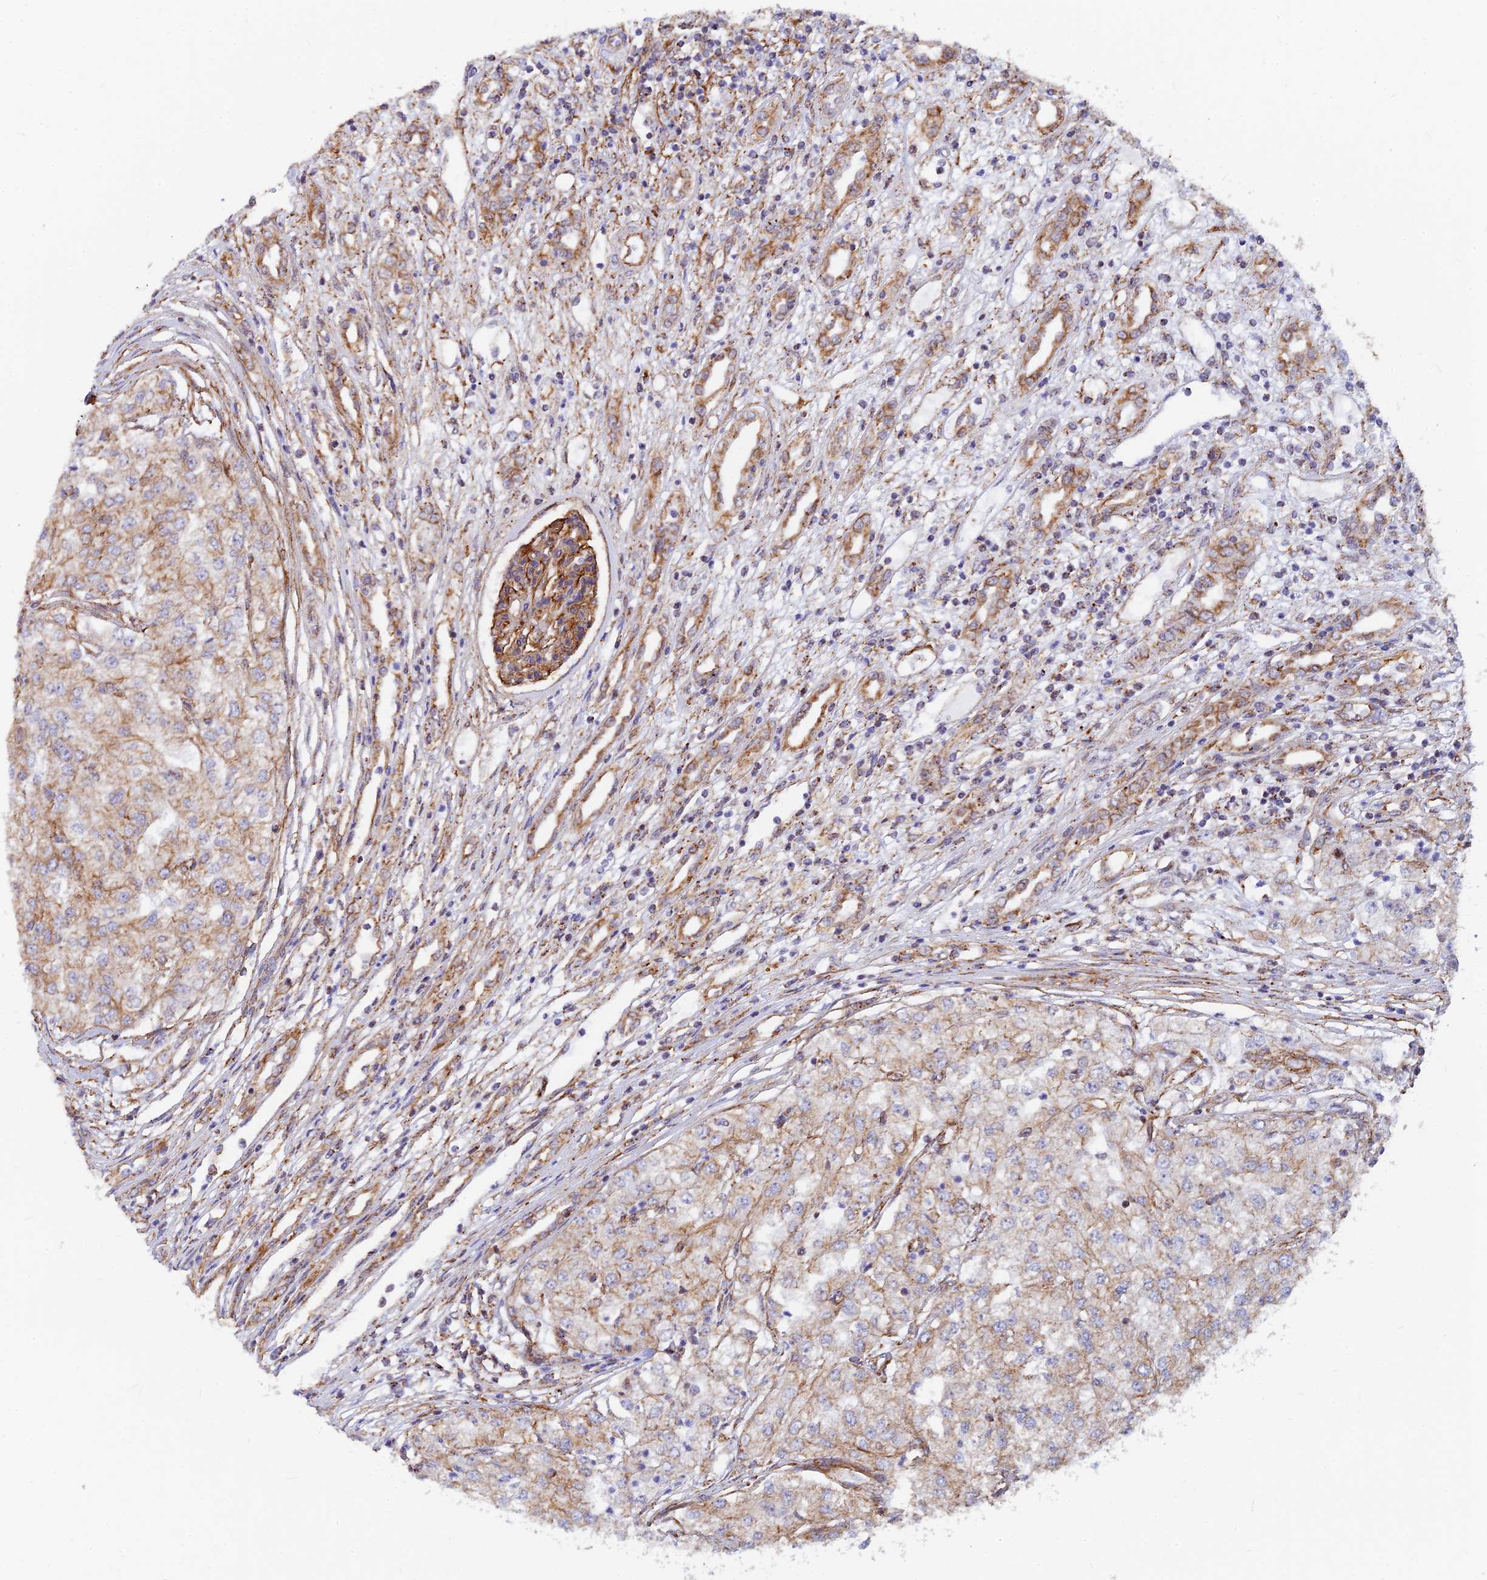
{"staining": {"intensity": "weak", "quantity": "25%-75%", "location": "cytoplasmic/membranous"}, "tissue": "renal cancer", "cell_type": "Tumor cells", "image_type": "cancer", "snomed": [{"axis": "morphology", "description": "Adenocarcinoma, NOS"}, {"axis": "topography", "description": "Kidney"}], "caption": "Brown immunohistochemical staining in renal cancer displays weak cytoplasmic/membranous expression in about 25%-75% of tumor cells.", "gene": "VSTM2L", "patient": {"sex": "female", "age": 54}}